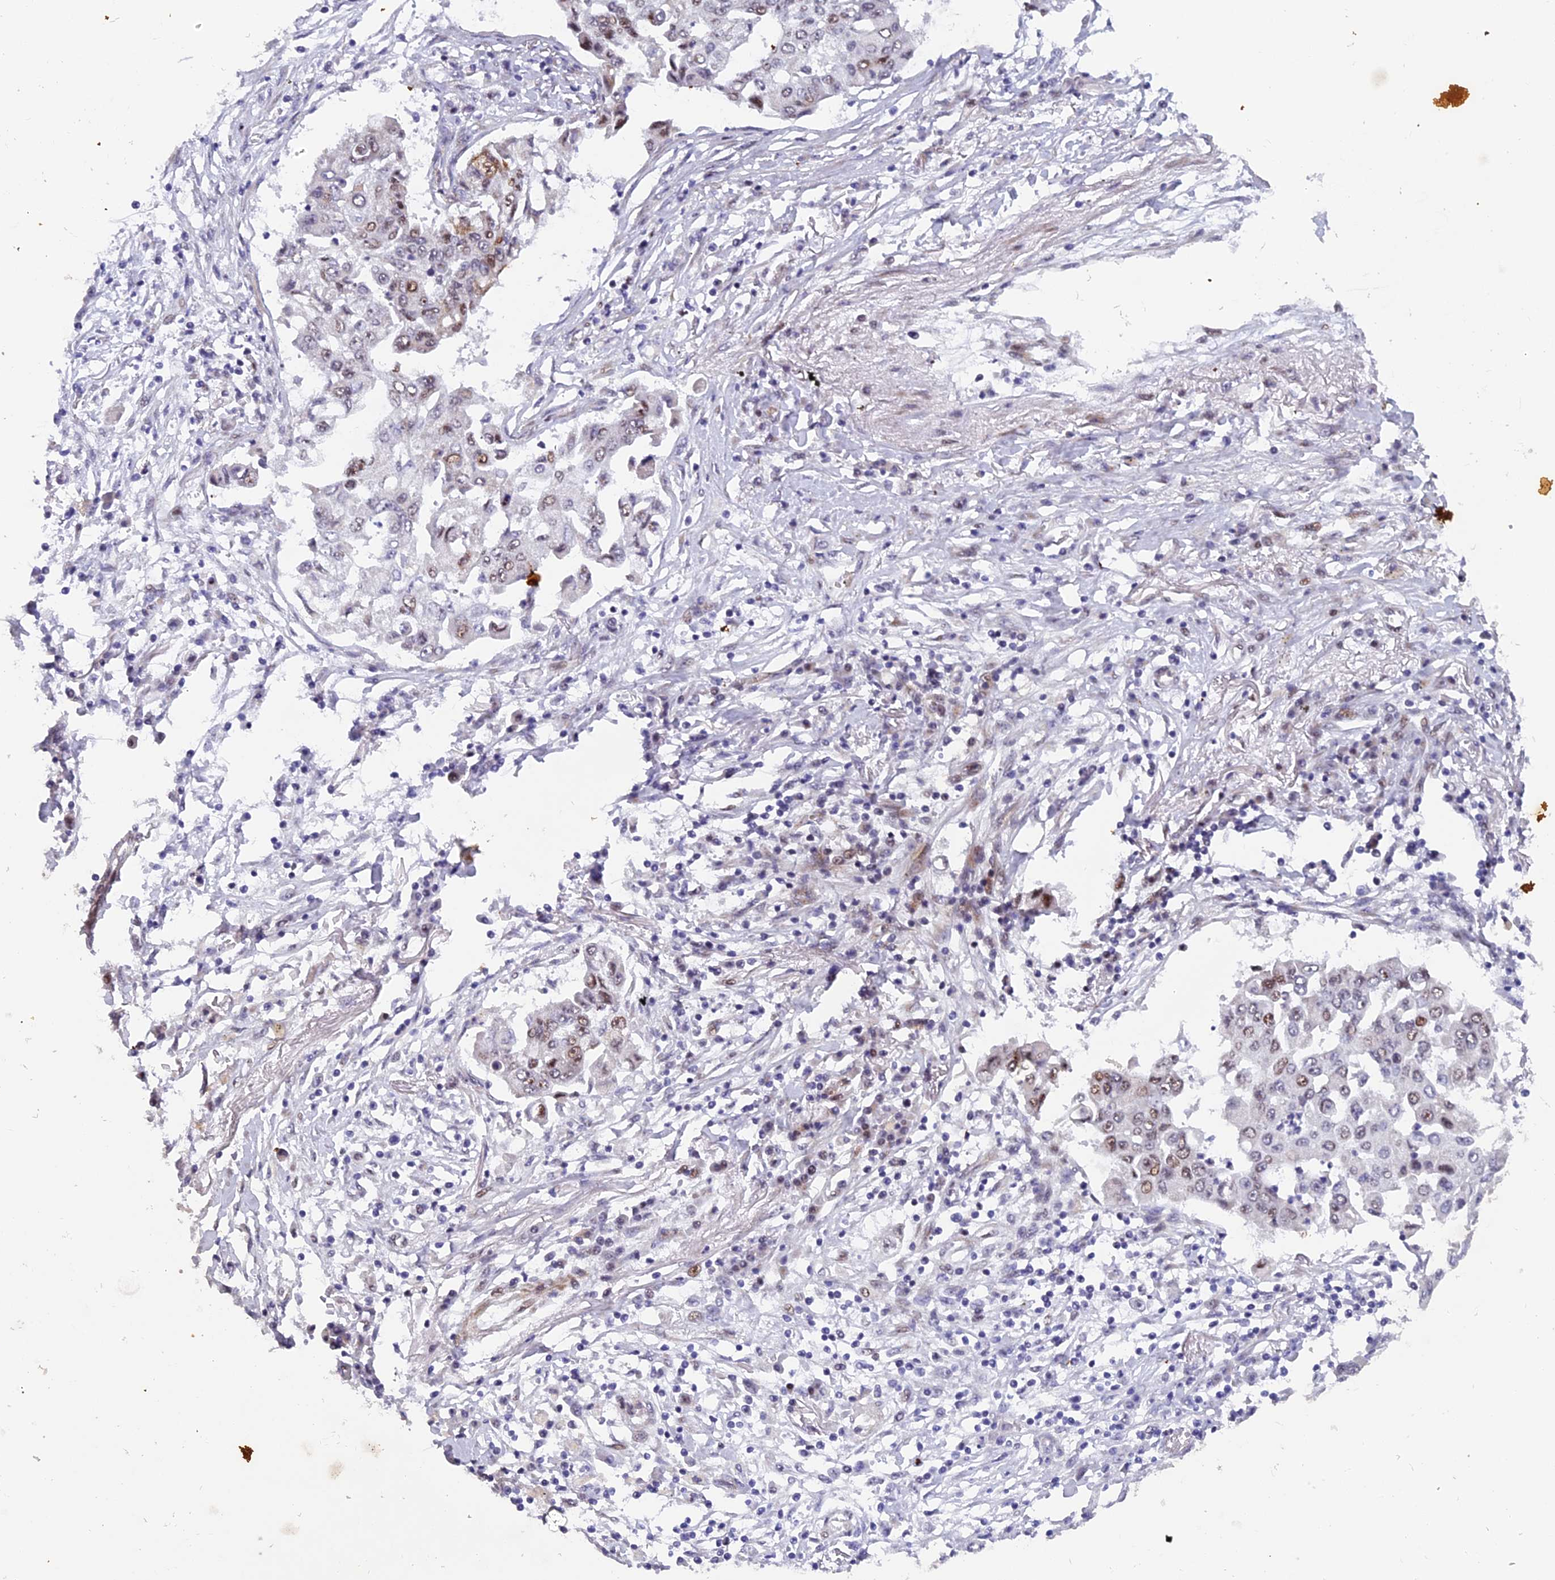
{"staining": {"intensity": "weak", "quantity": "25%-75%", "location": "nuclear"}, "tissue": "lung cancer", "cell_type": "Tumor cells", "image_type": "cancer", "snomed": [{"axis": "morphology", "description": "Squamous cell carcinoma, NOS"}, {"axis": "topography", "description": "Lung"}], "caption": "A histopathology image showing weak nuclear staining in approximately 25%-75% of tumor cells in lung cancer (squamous cell carcinoma), as visualized by brown immunohistochemical staining.", "gene": "XKR9", "patient": {"sex": "male", "age": 74}}